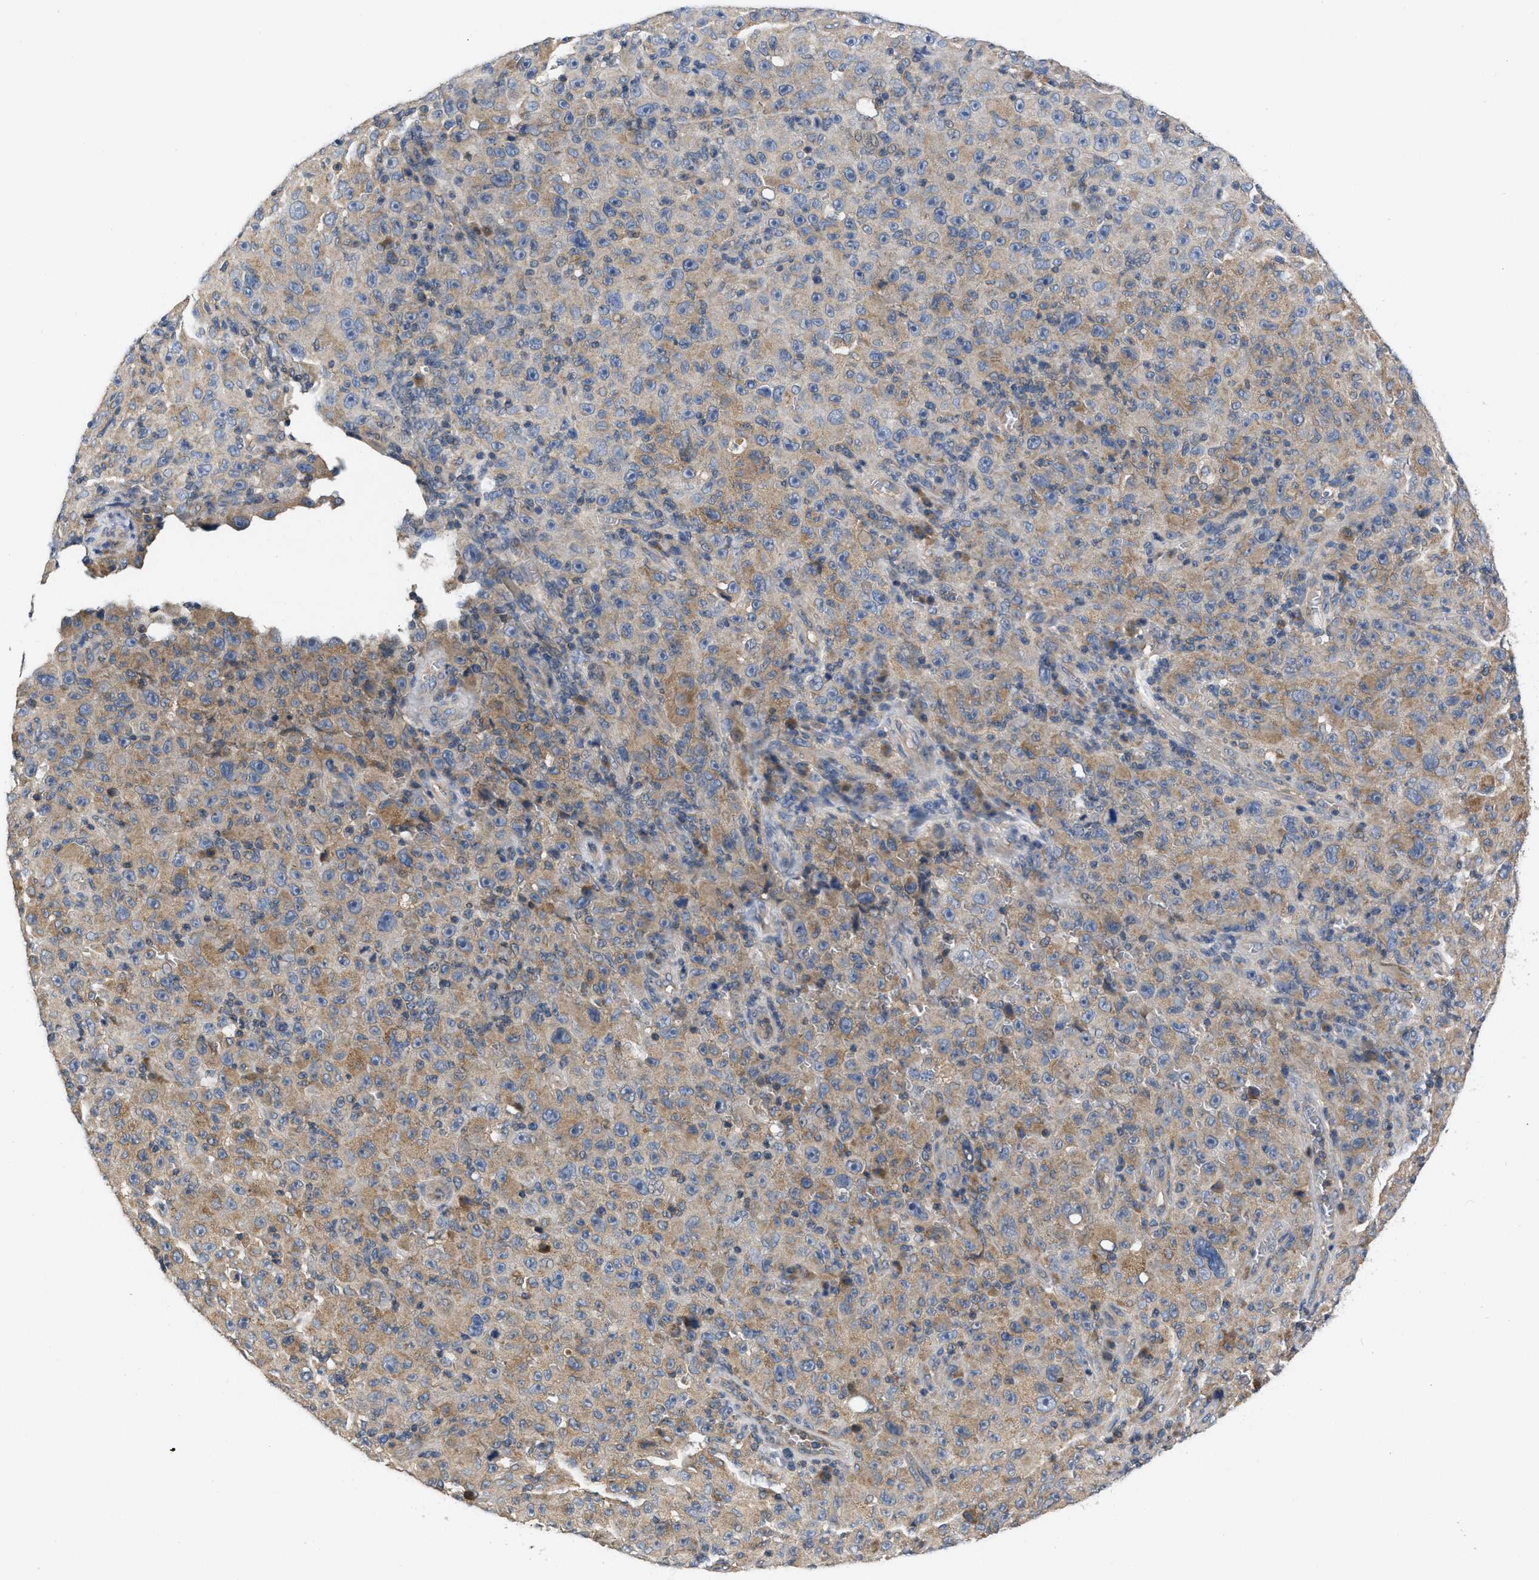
{"staining": {"intensity": "moderate", "quantity": "25%-75%", "location": "cytoplasmic/membranous"}, "tissue": "melanoma", "cell_type": "Tumor cells", "image_type": "cancer", "snomed": [{"axis": "morphology", "description": "Malignant melanoma, NOS"}, {"axis": "topography", "description": "Skin"}], "caption": "A micrograph of human melanoma stained for a protein displays moderate cytoplasmic/membranous brown staining in tumor cells.", "gene": "VPS4A", "patient": {"sex": "female", "age": 82}}